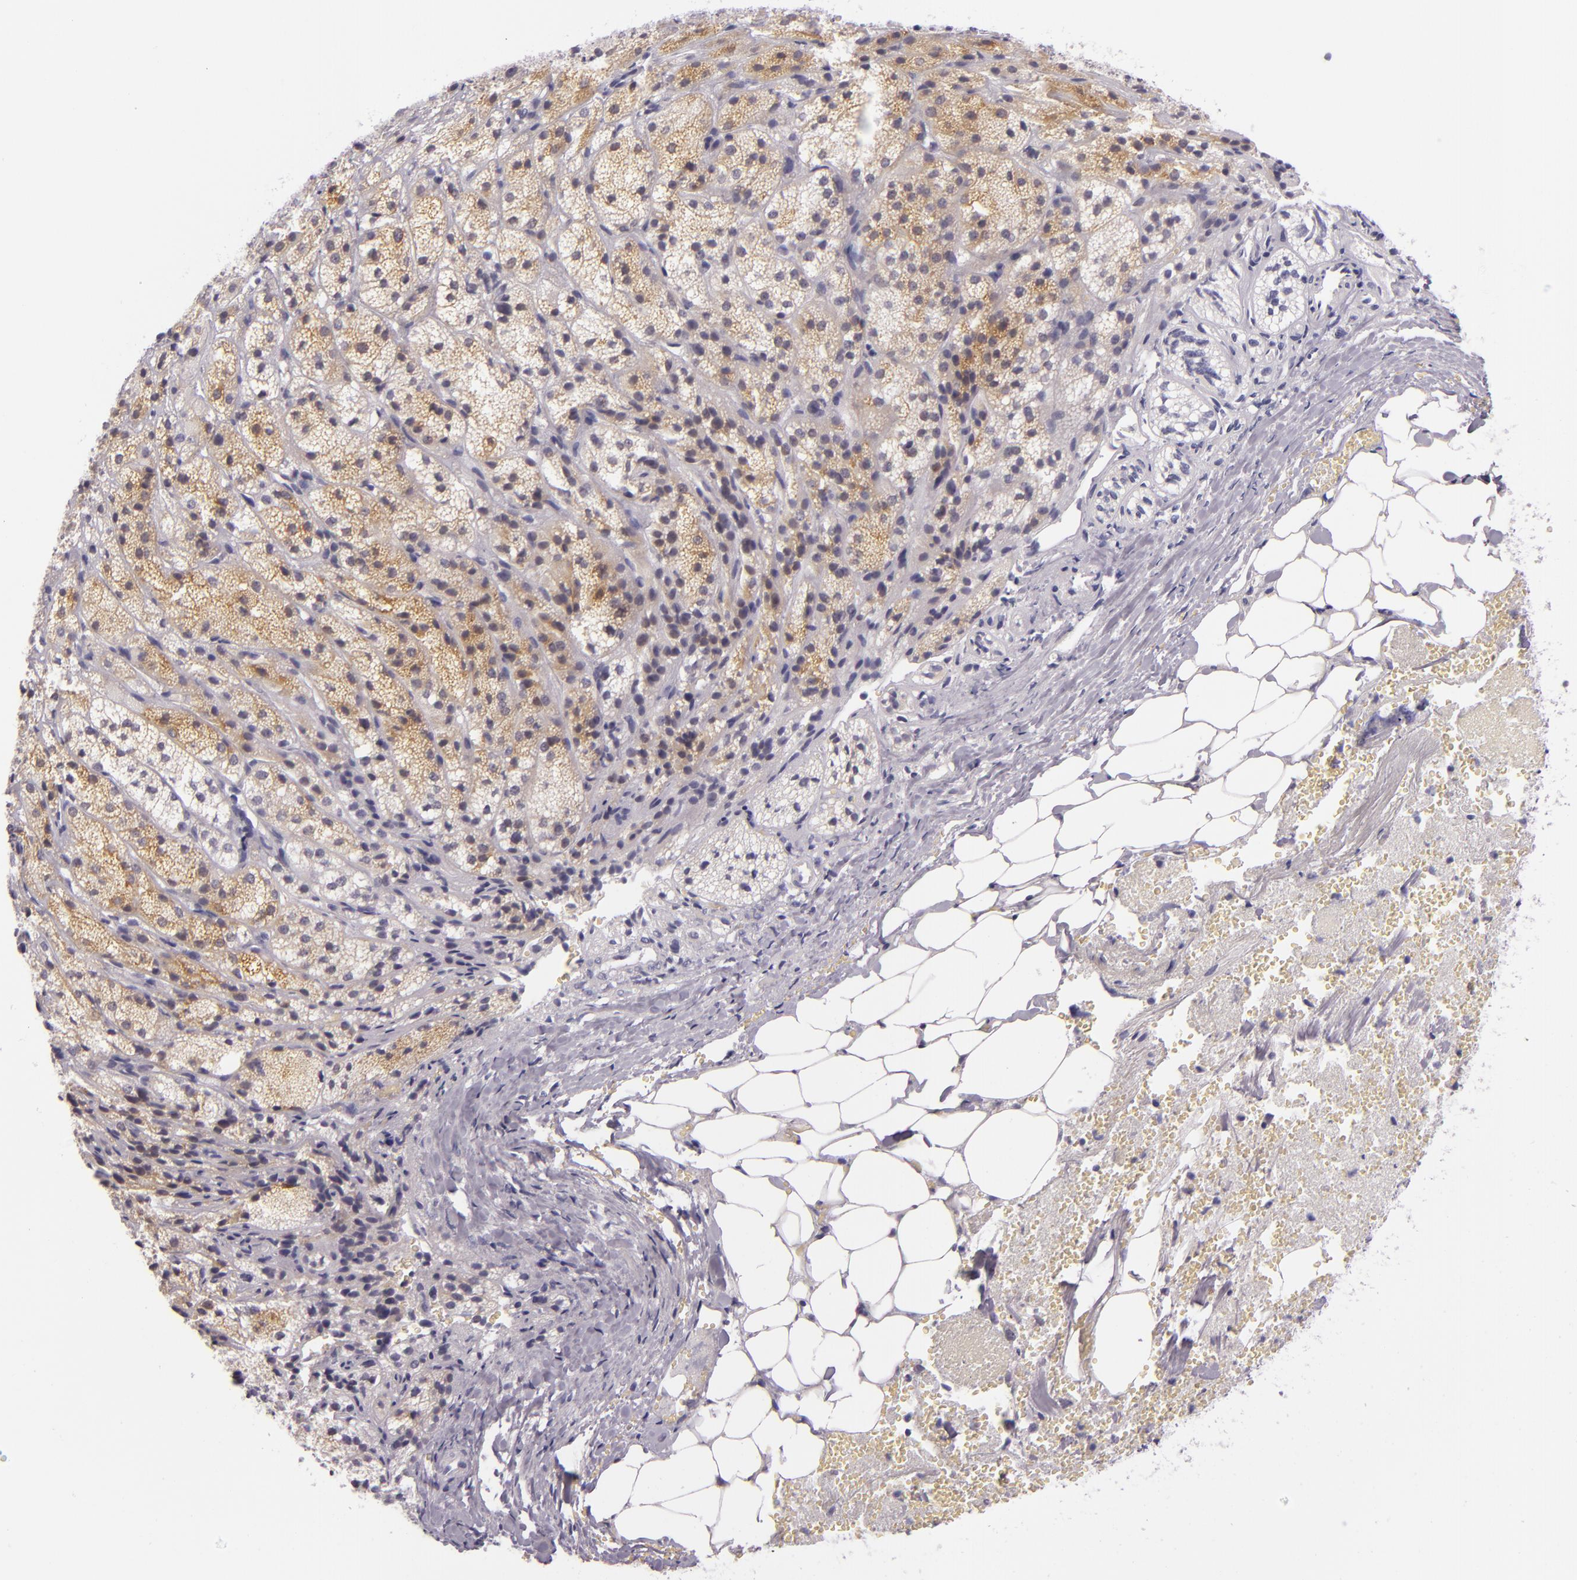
{"staining": {"intensity": "weak", "quantity": "25%-75%", "location": "cytoplasmic/membranous"}, "tissue": "adrenal gland", "cell_type": "Glandular cells", "image_type": "normal", "snomed": [{"axis": "morphology", "description": "Normal tissue, NOS"}, {"axis": "topography", "description": "Adrenal gland"}], "caption": "DAB immunohistochemical staining of unremarkable adrenal gland displays weak cytoplasmic/membranous protein positivity in about 25%-75% of glandular cells. (brown staining indicates protein expression, while blue staining denotes nuclei).", "gene": "HSP90AA1", "patient": {"sex": "female", "age": 71}}